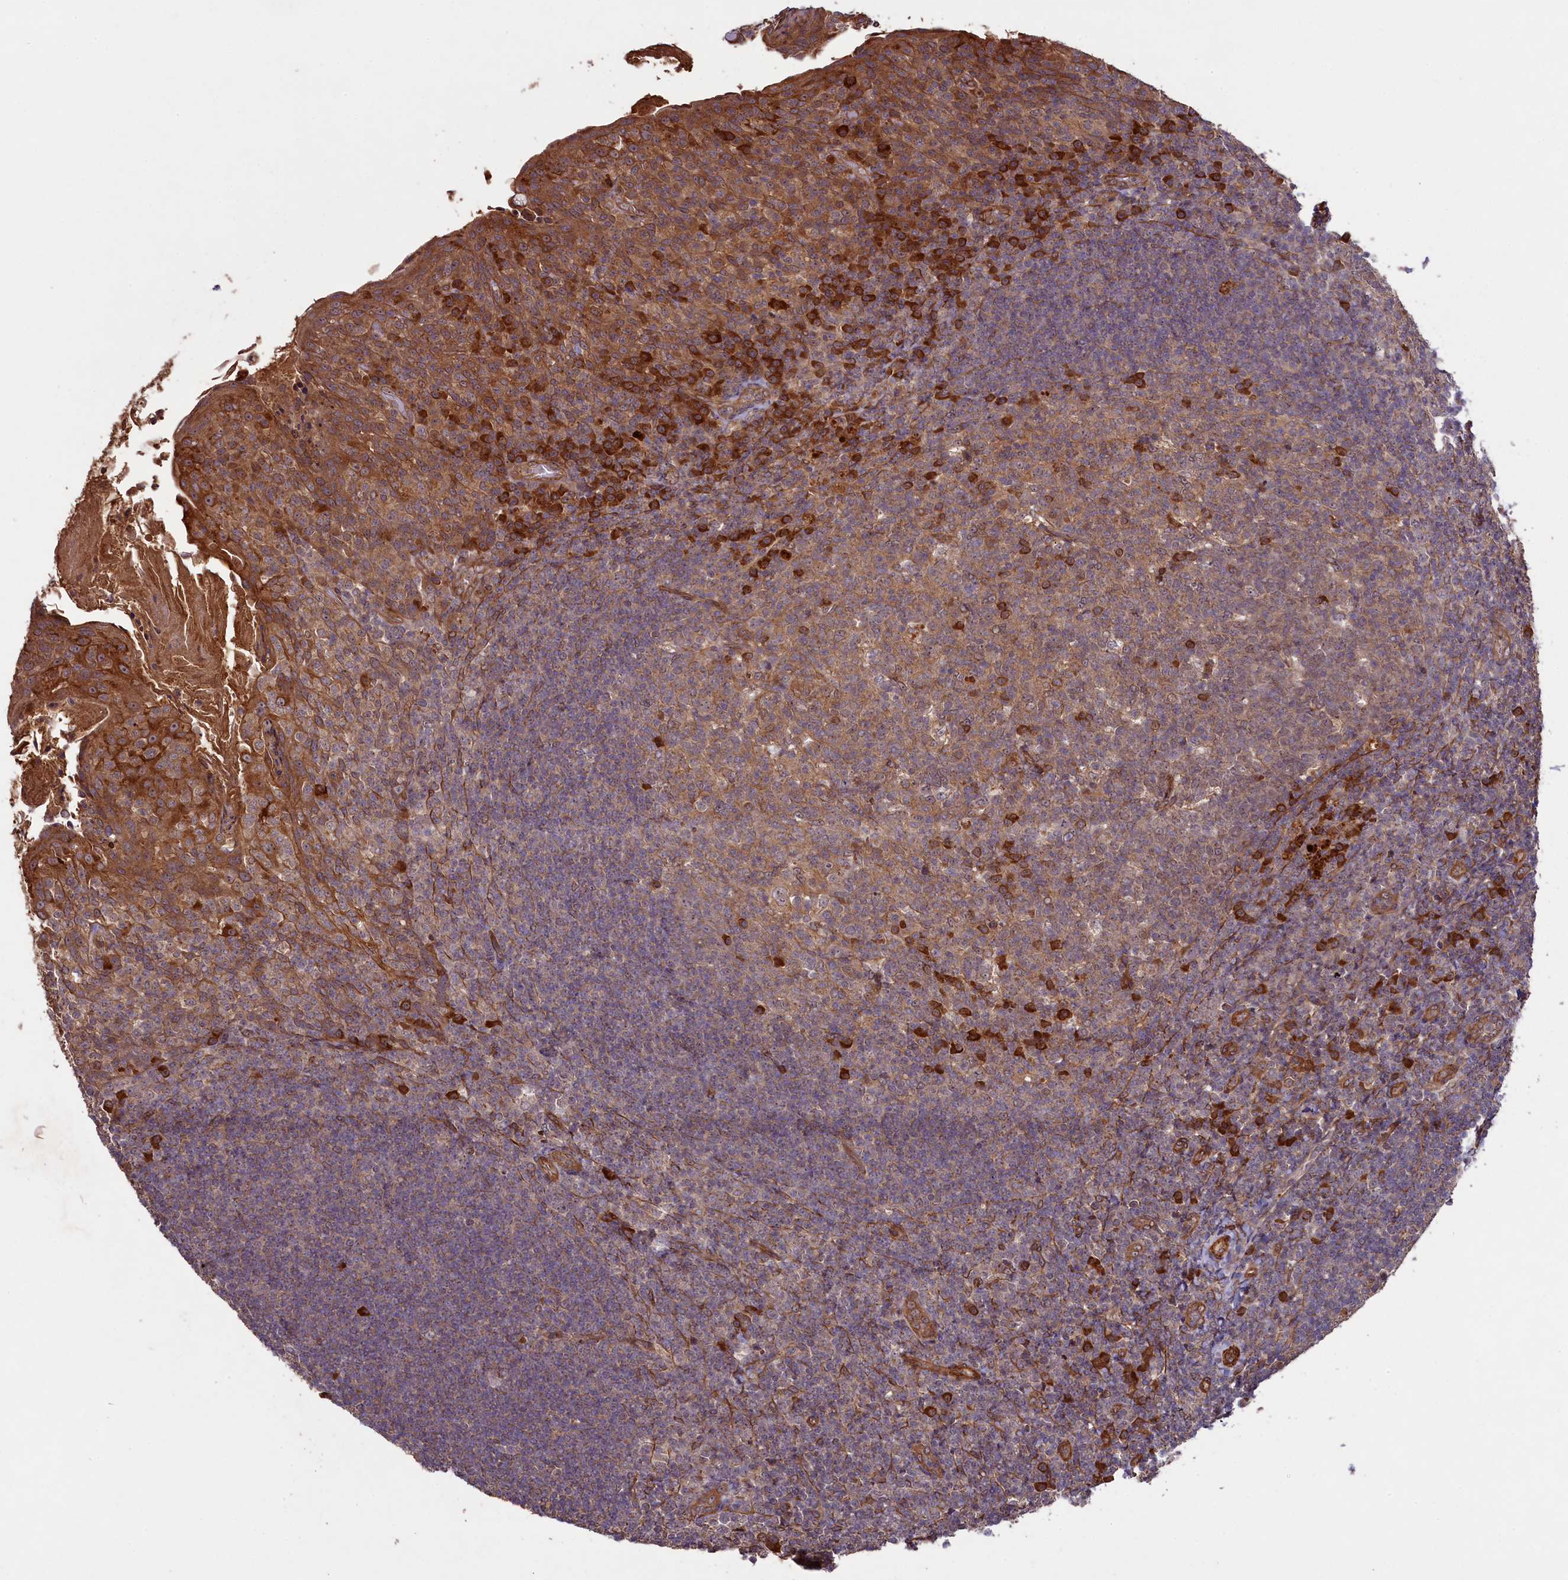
{"staining": {"intensity": "moderate", "quantity": ">75%", "location": "cytoplasmic/membranous"}, "tissue": "tonsil", "cell_type": "Germinal center cells", "image_type": "normal", "snomed": [{"axis": "morphology", "description": "Normal tissue, NOS"}, {"axis": "topography", "description": "Tonsil"}], "caption": "Germinal center cells display moderate cytoplasmic/membranous expression in about >75% of cells in normal tonsil.", "gene": "CCDC102A", "patient": {"sex": "female", "age": 10}}